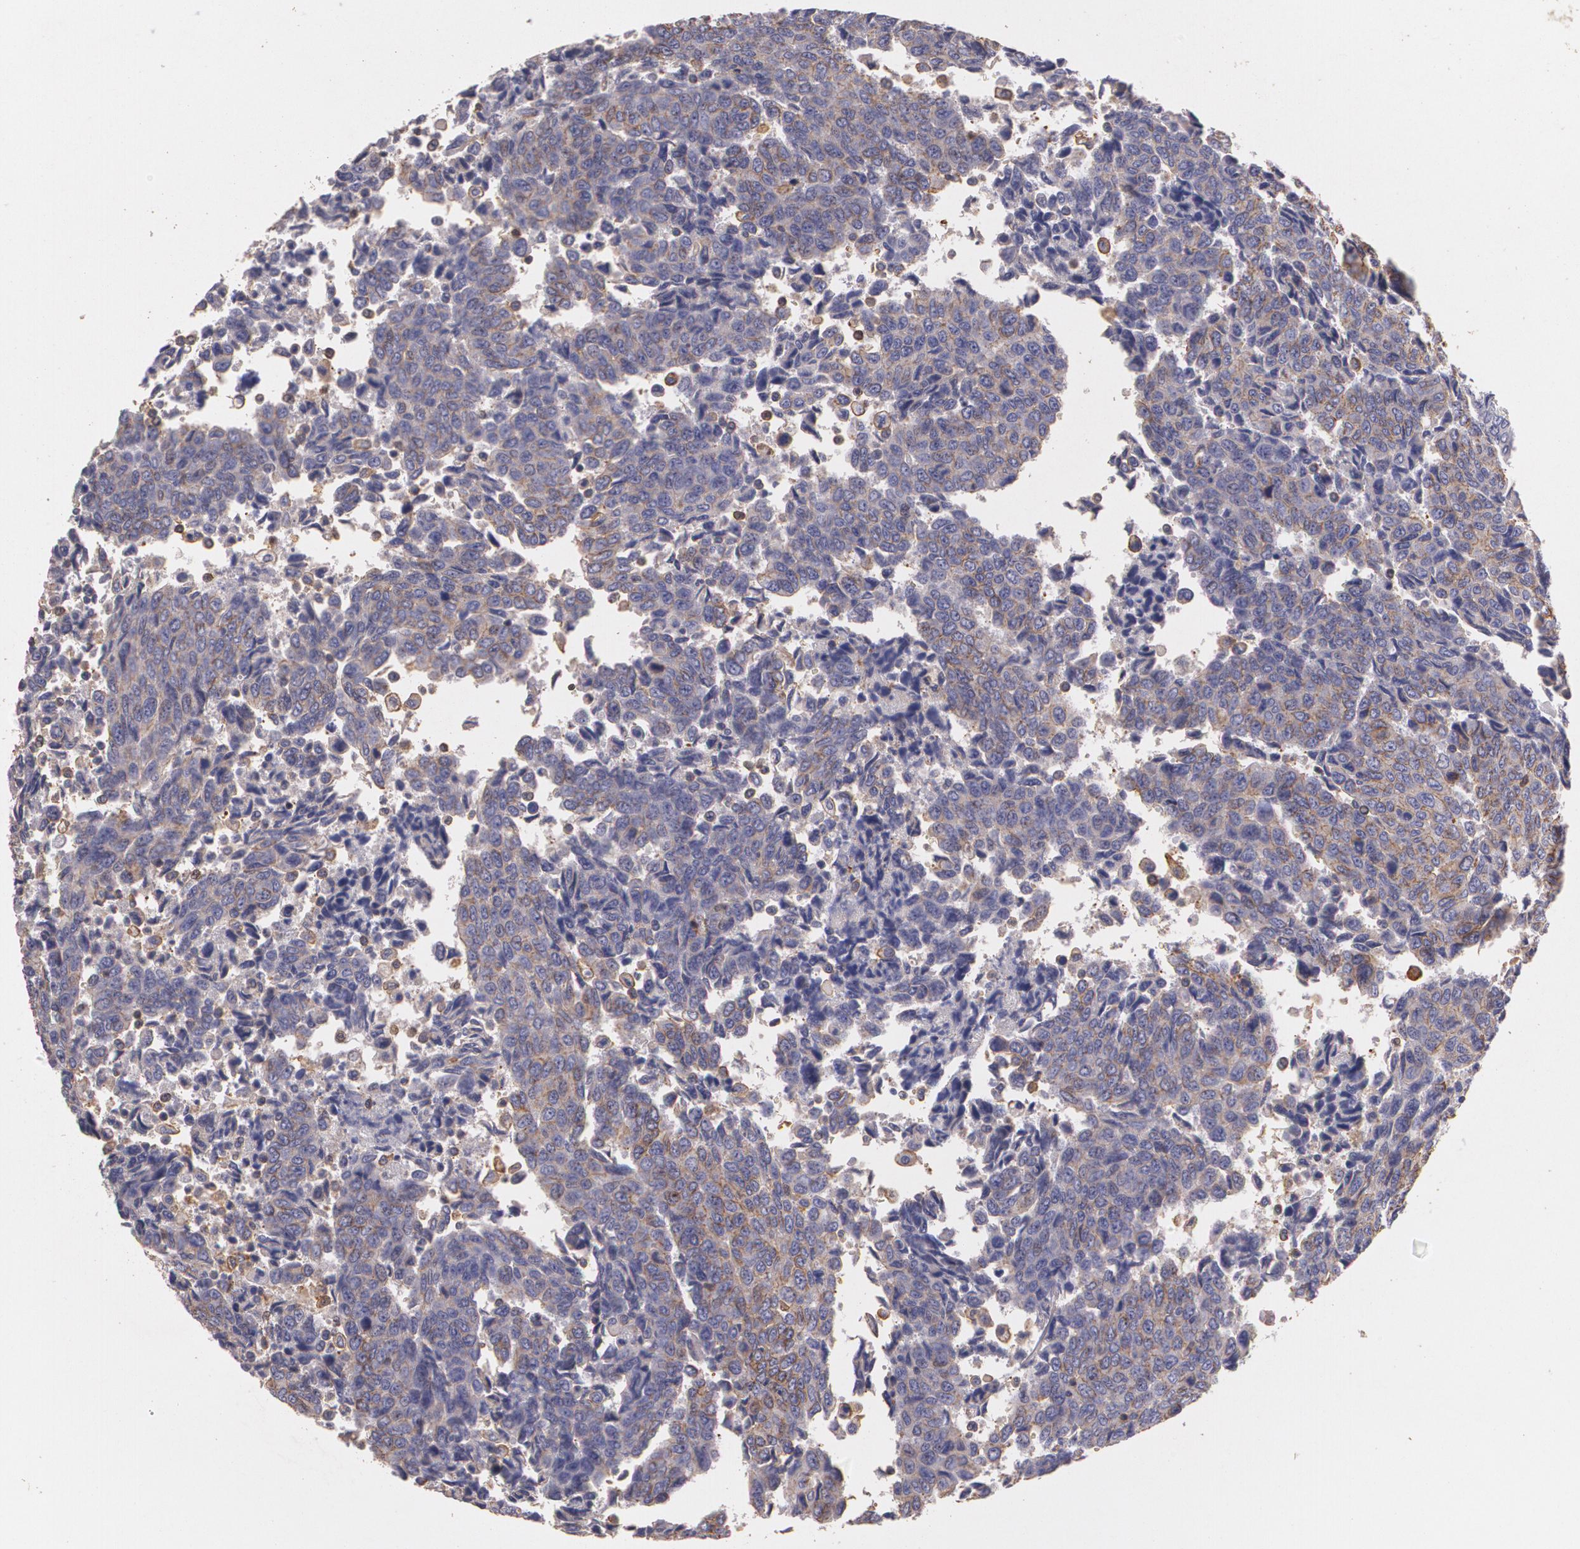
{"staining": {"intensity": "weak", "quantity": "25%-75%", "location": "cytoplasmic/membranous"}, "tissue": "urothelial cancer", "cell_type": "Tumor cells", "image_type": "cancer", "snomed": [{"axis": "morphology", "description": "Urothelial carcinoma, High grade"}, {"axis": "topography", "description": "Urinary bladder"}], "caption": "Approximately 25%-75% of tumor cells in urothelial cancer demonstrate weak cytoplasmic/membranous protein positivity as visualized by brown immunohistochemical staining.", "gene": "TGFBR1", "patient": {"sex": "male", "age": 86}}